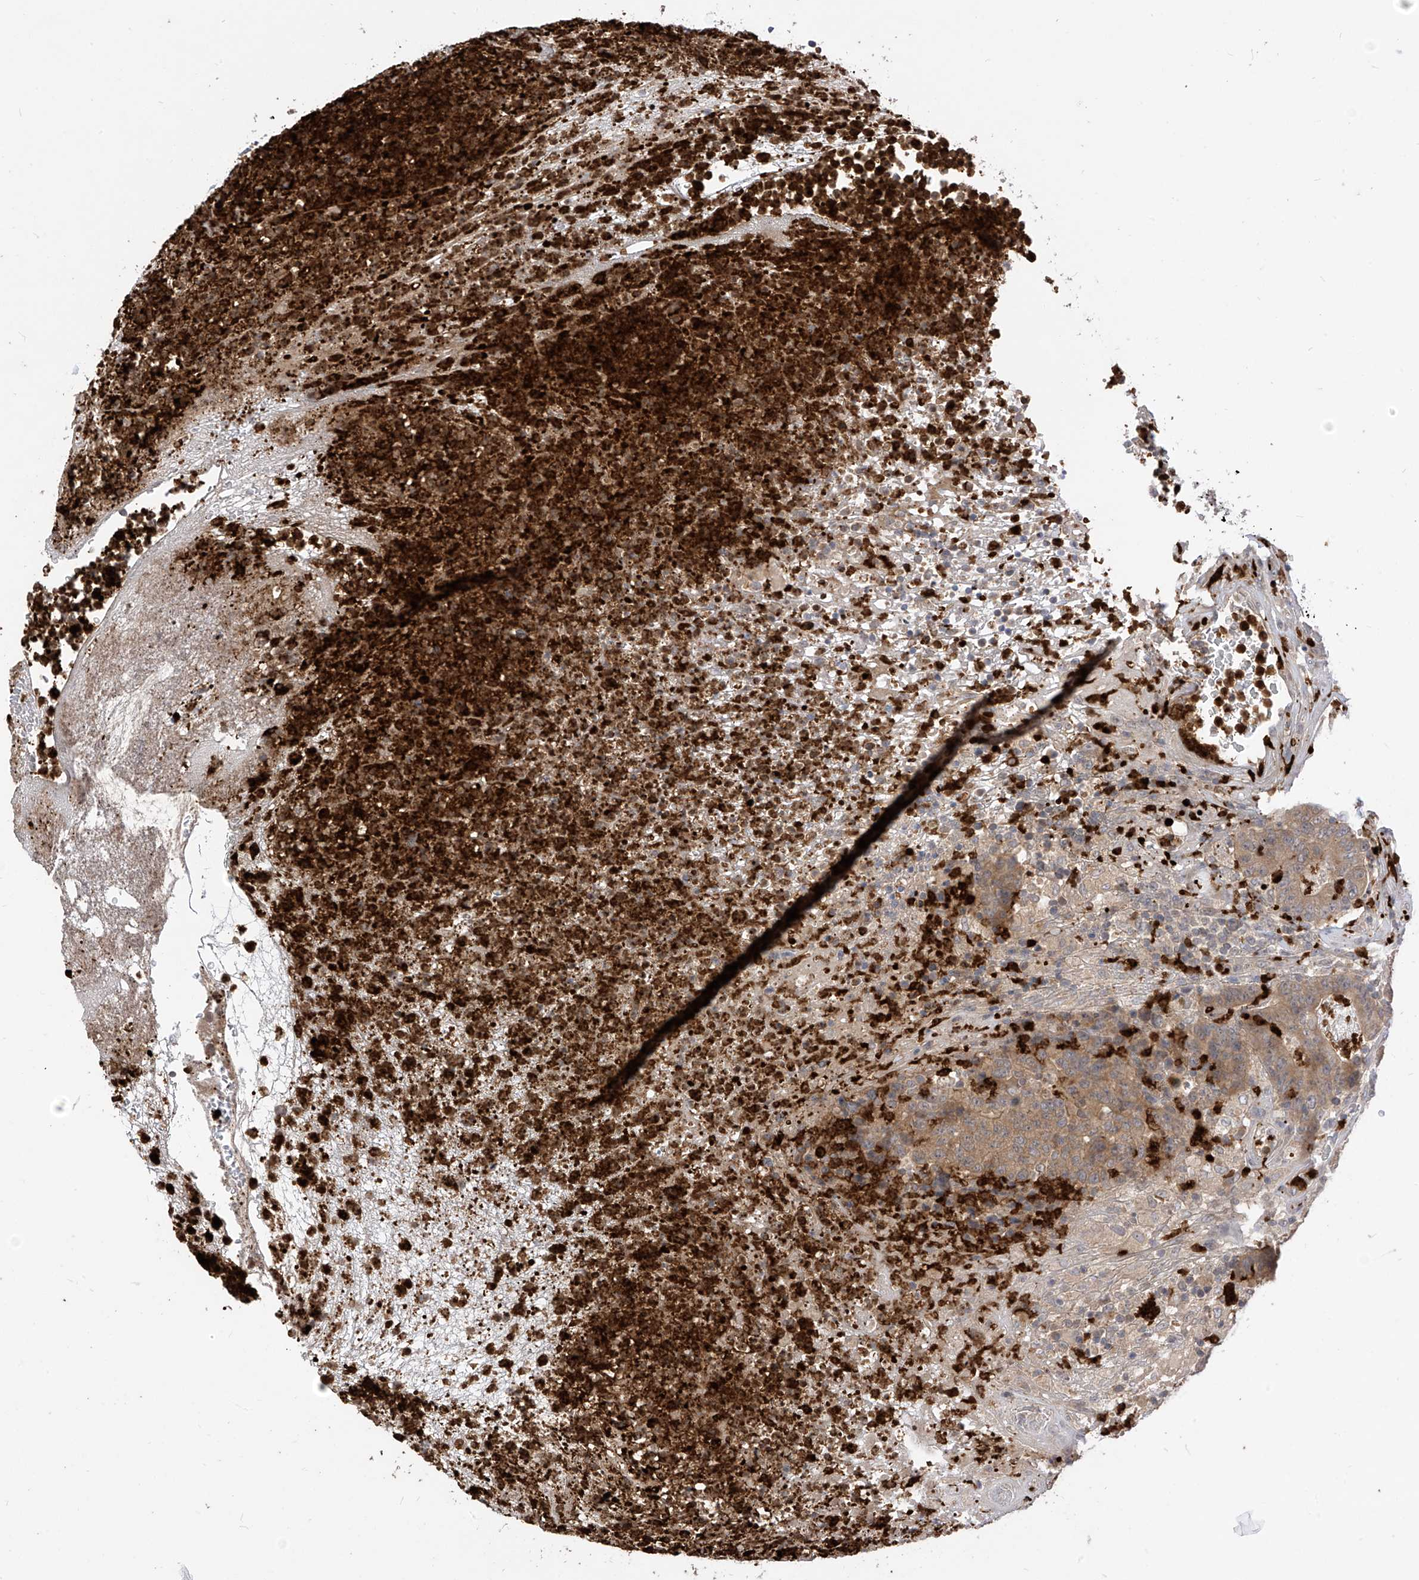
{"staining": {"intensity": "moderate", "quantity": ">75%", "location": "cytoplasmic/membranous"}, "tissue": "colorectal cancer", "cell_type": "Tumor cells", "image_type": "cancer", "snomed": [{"axis": "morphology", "description": "Normal tissue, NOS"}, {"axis": "morphology", "description": "Adenocarcinoma, NOS"}, {"axis": "topography", "description": "Colon"}], "caption": "Immunohistochemical staining of human colorectal adenocarcinoma demonstrates medium levels of moderate cytoplasmic/membranous staining in approximately >75% of tumor cells.", "gene": "CNKSR1", "patient": {"sex": "female", "age": 75}}